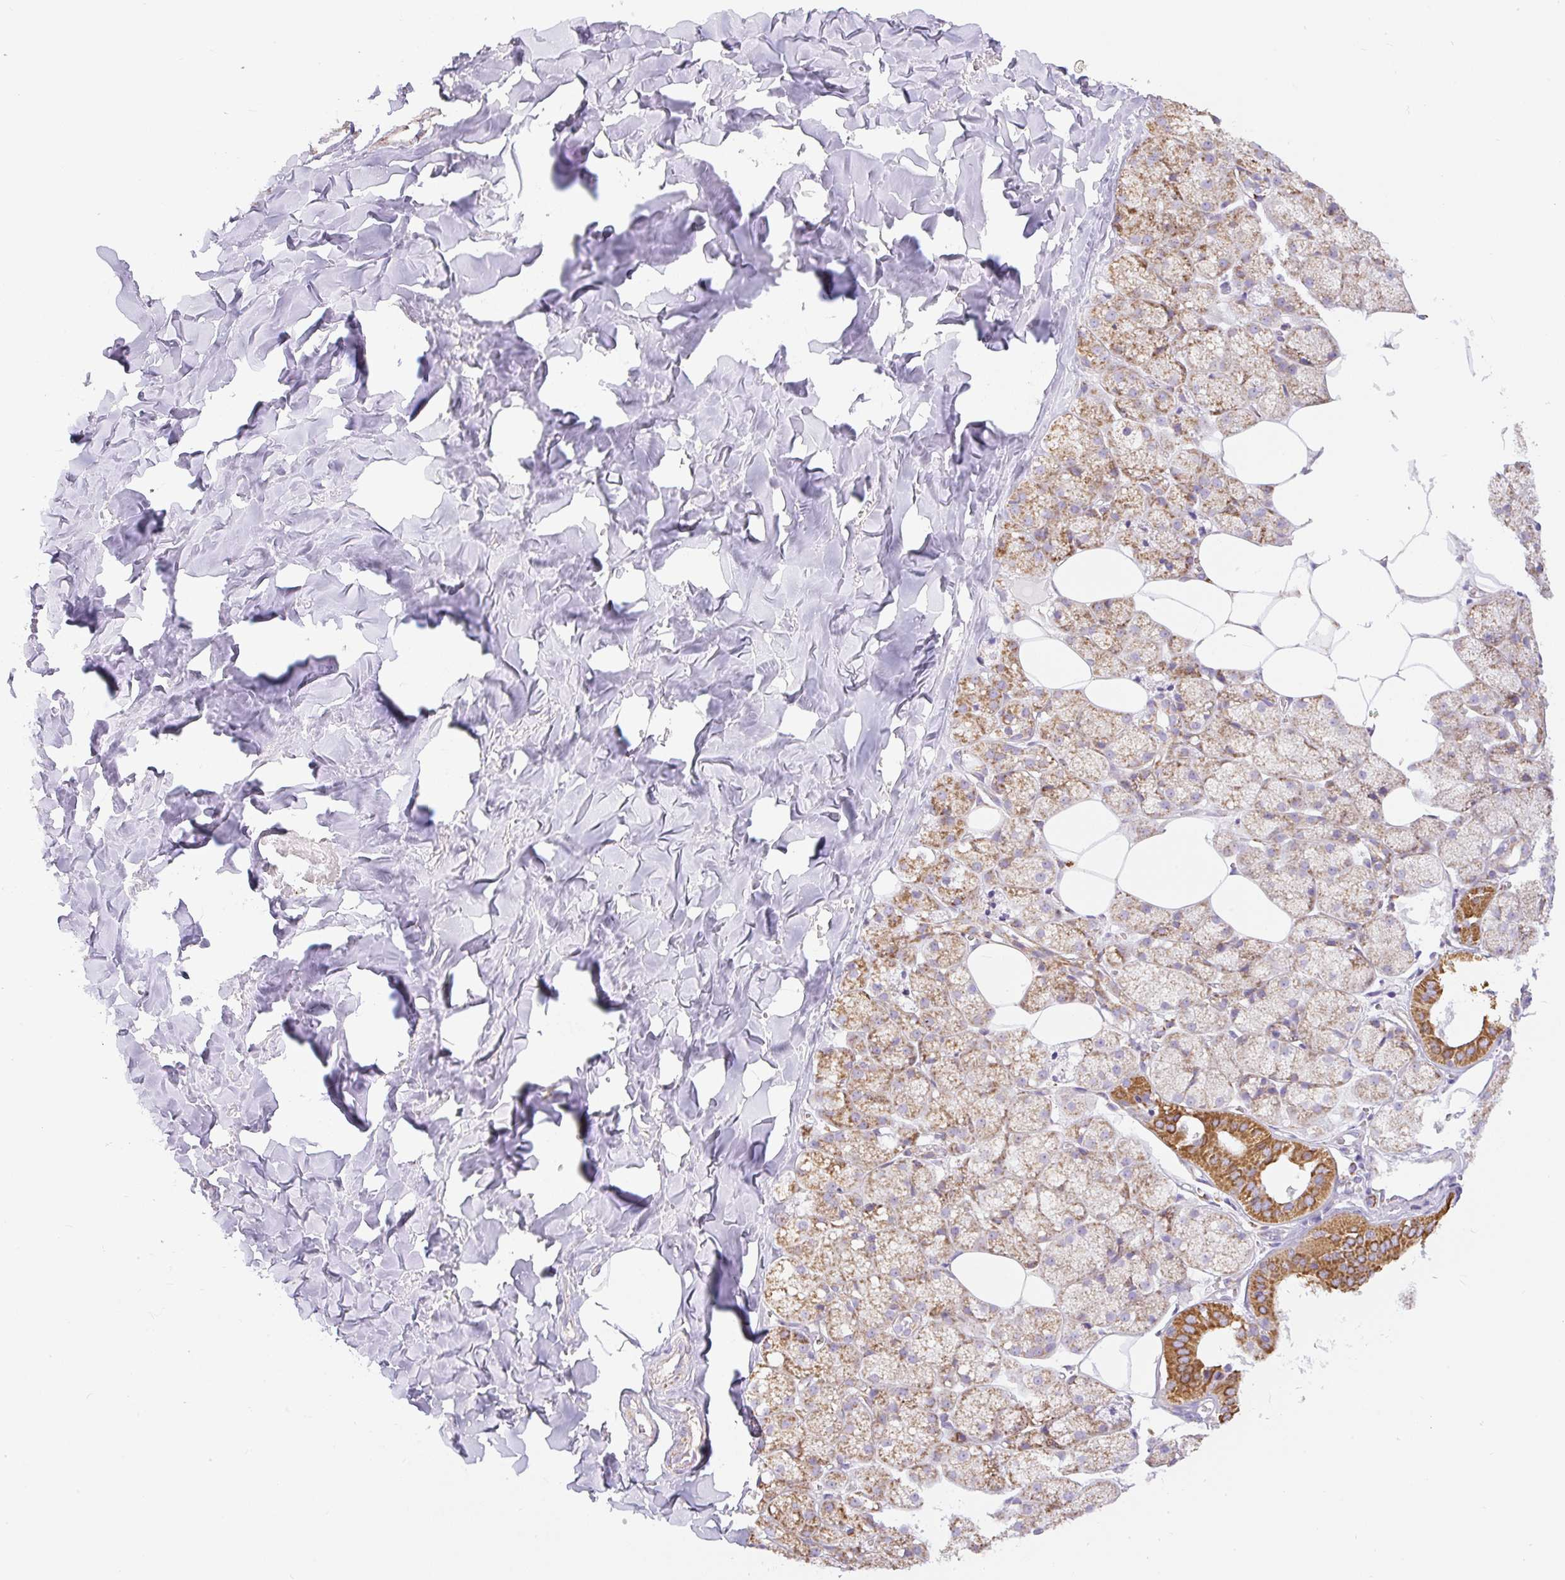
{"staining": {"intensity": "strong", "quantity": "25%-75%", "location": "cytoplasmic/membranous"}, "tissue": "salivary gland", "cell_type": "Glandular cells", "image_type": "normal", "snomed": [{"axis": "morphology", "description": "Normal tissue, NOS"}, {"axis": "topography", "description": "Salivary gland"}, {"axis": "topography", "description": "Peripheral nerve tissue"}], "caption": "High-power microscopy captured an immunohistochemistry (IHC) micrograph of unremarkable salivary gland, revealing strong cytoplasmic/membranous expression in approximately 25%-75% of glandular cells. The staining is performed using DAB (3,3'-diaminobenzidine) brown chromogen to label protein expression. The nuclei are counter-stained blue using hematoxylin.", "gene": "DAAM2", "patient": {"sex": "male", "age": 38}}